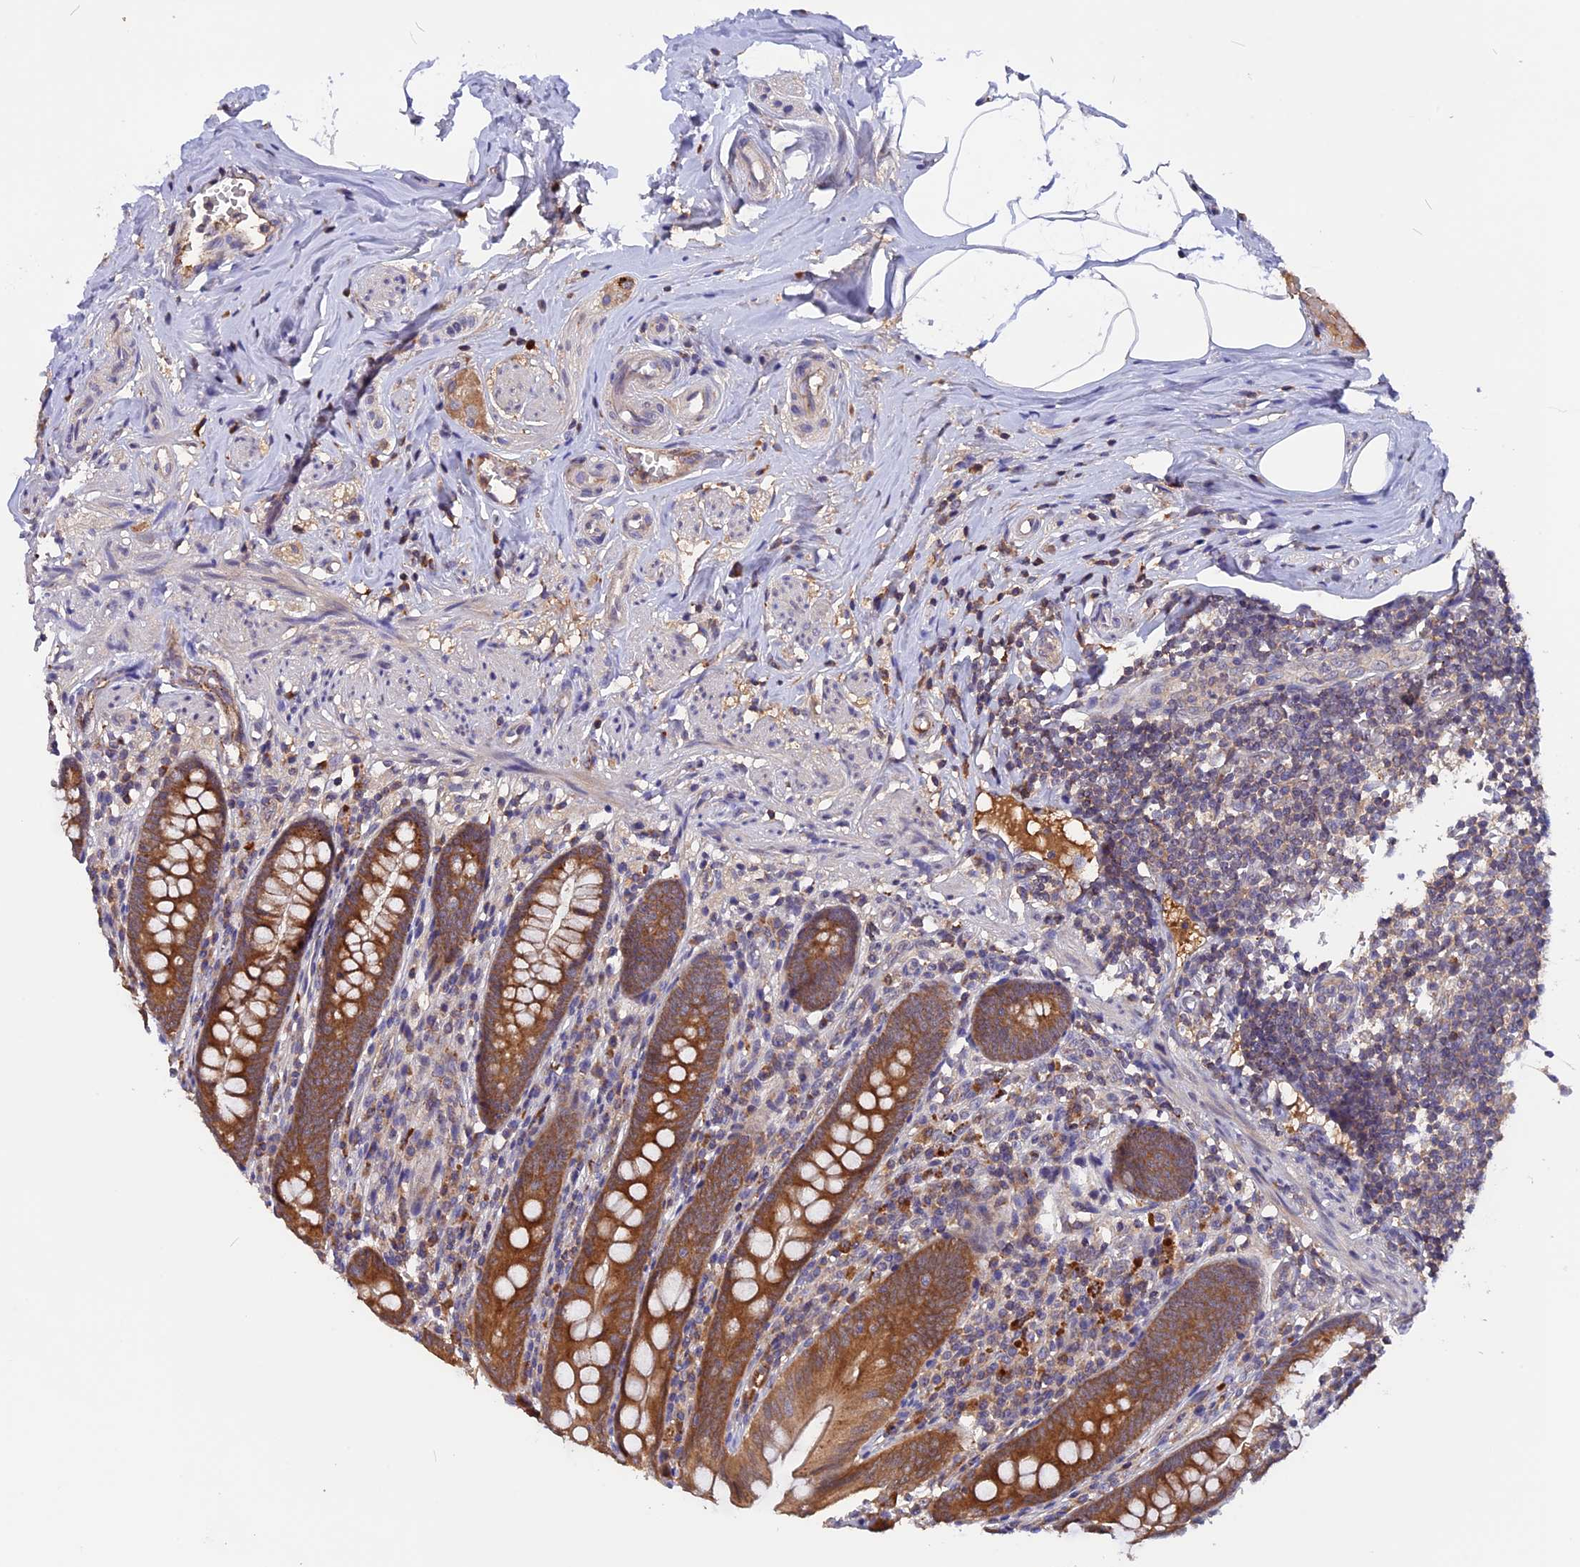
{"staining": {"intensity": "strong", "quantity": ">75%", "location": "cytoplasmic/membranous"}, "tissue": "appendix", "cell_type": "Glandular cells", "image_type": "normal", "snomed": [{"axis": "morphology", "description": "Normal tissue, NOS"}, {"axis": "topography", "description": "Appendix"}], "caption": "Appendix was stained to show a protein in brown. There is high levels of strong cytoplasmic/membranous expression in about >75% of glandular cells.", "gene": "MARK4", "patient": {"sex": "male", "age": 55}}